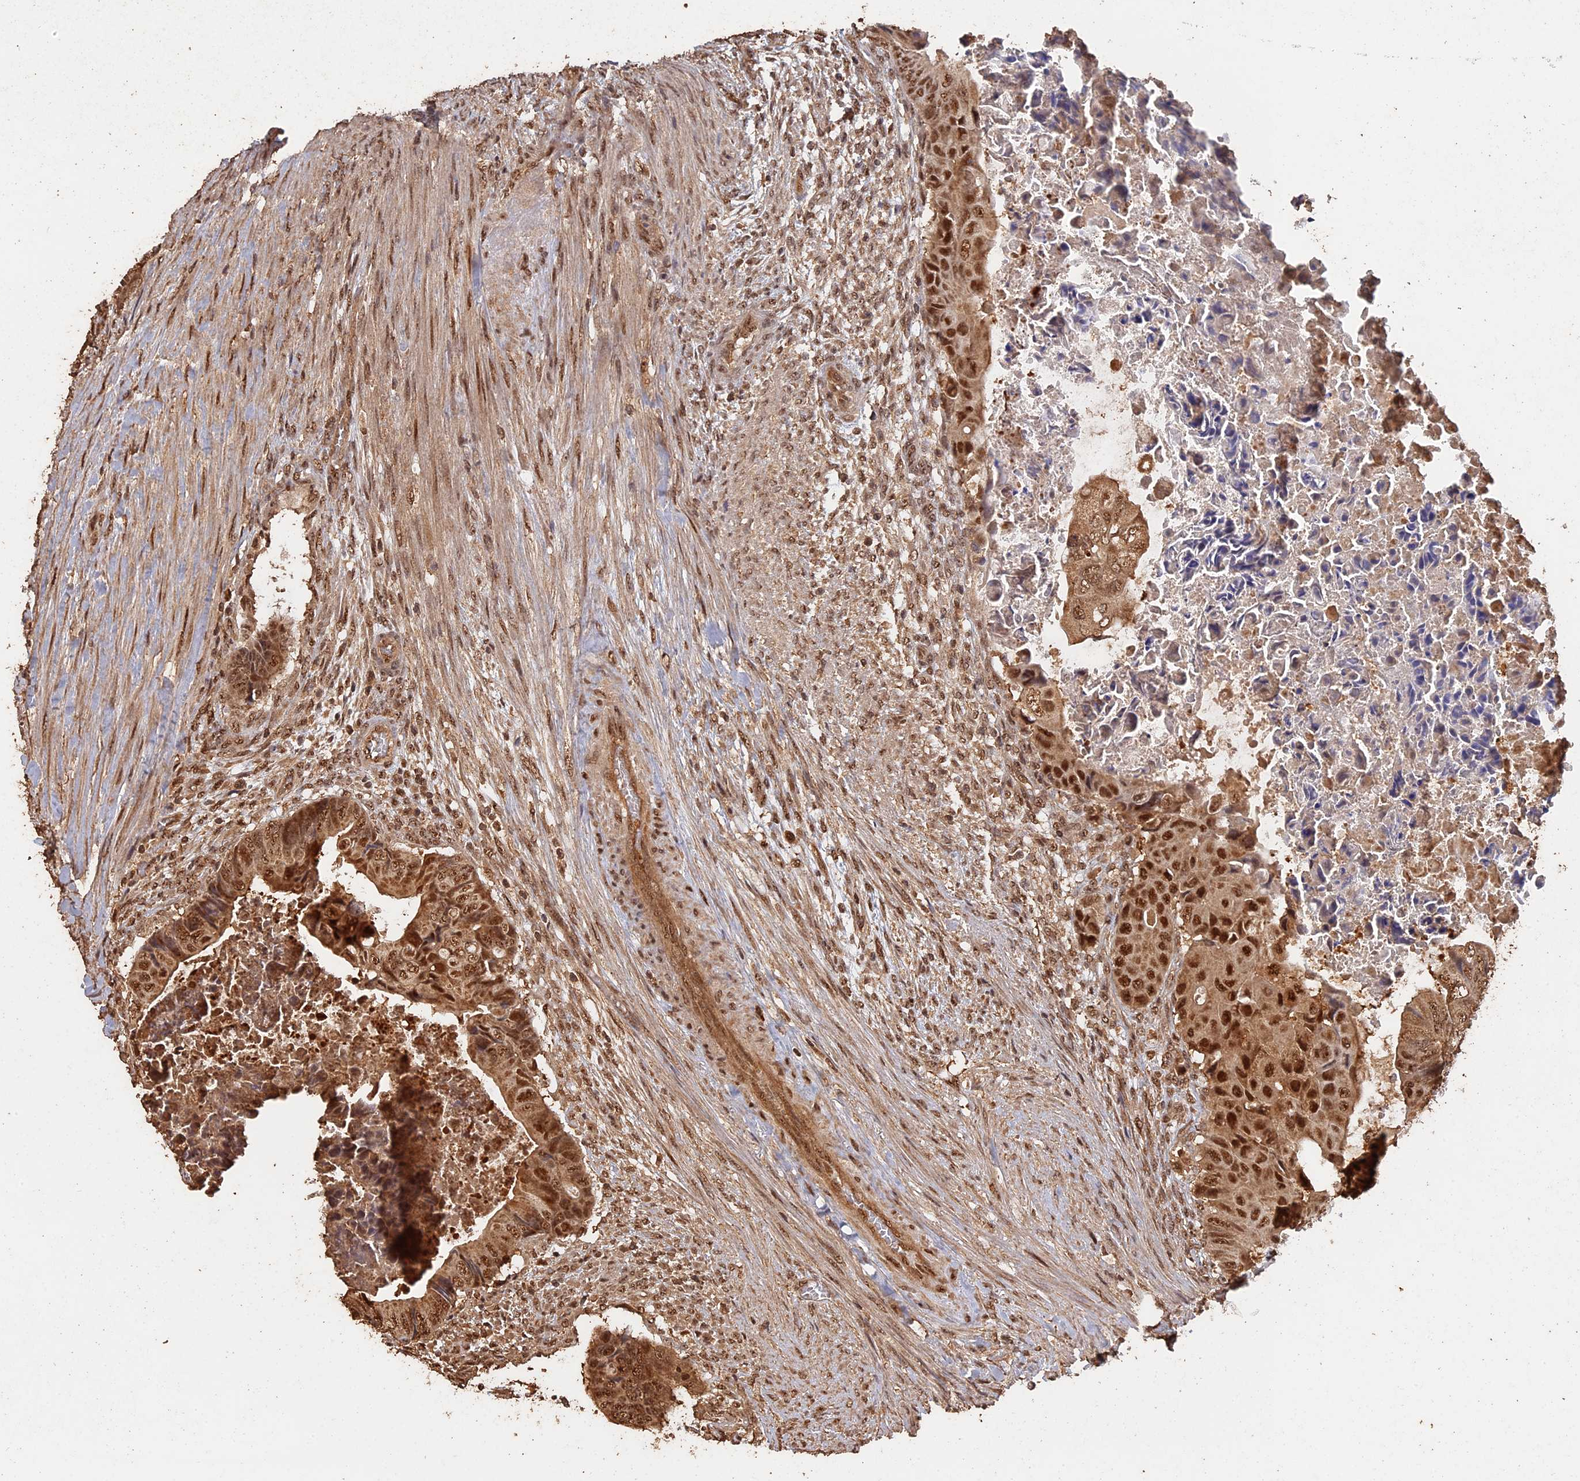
{"staining": {"intensity": "moderate", "quantity": ">75%", "location": "cytoplasmic/membranous,nuclear"}, "tissue": "colorectal cancer", "cell_type": "Tumor cells", "image_type": "cancer", "snomed": [{"axis": "morphology", "description": "Adenocarcinoma, NOS"}, {"axis": "topography", "description": "Rectum"}], "caption": "A histopathology image of colorectal cancer stained for a protein shows moderate cytoplasmic/membranous and nuclear brown staining in tumor cells.", "gene": "PSMC6", "patient": {"sex": "female", "age": 78}}